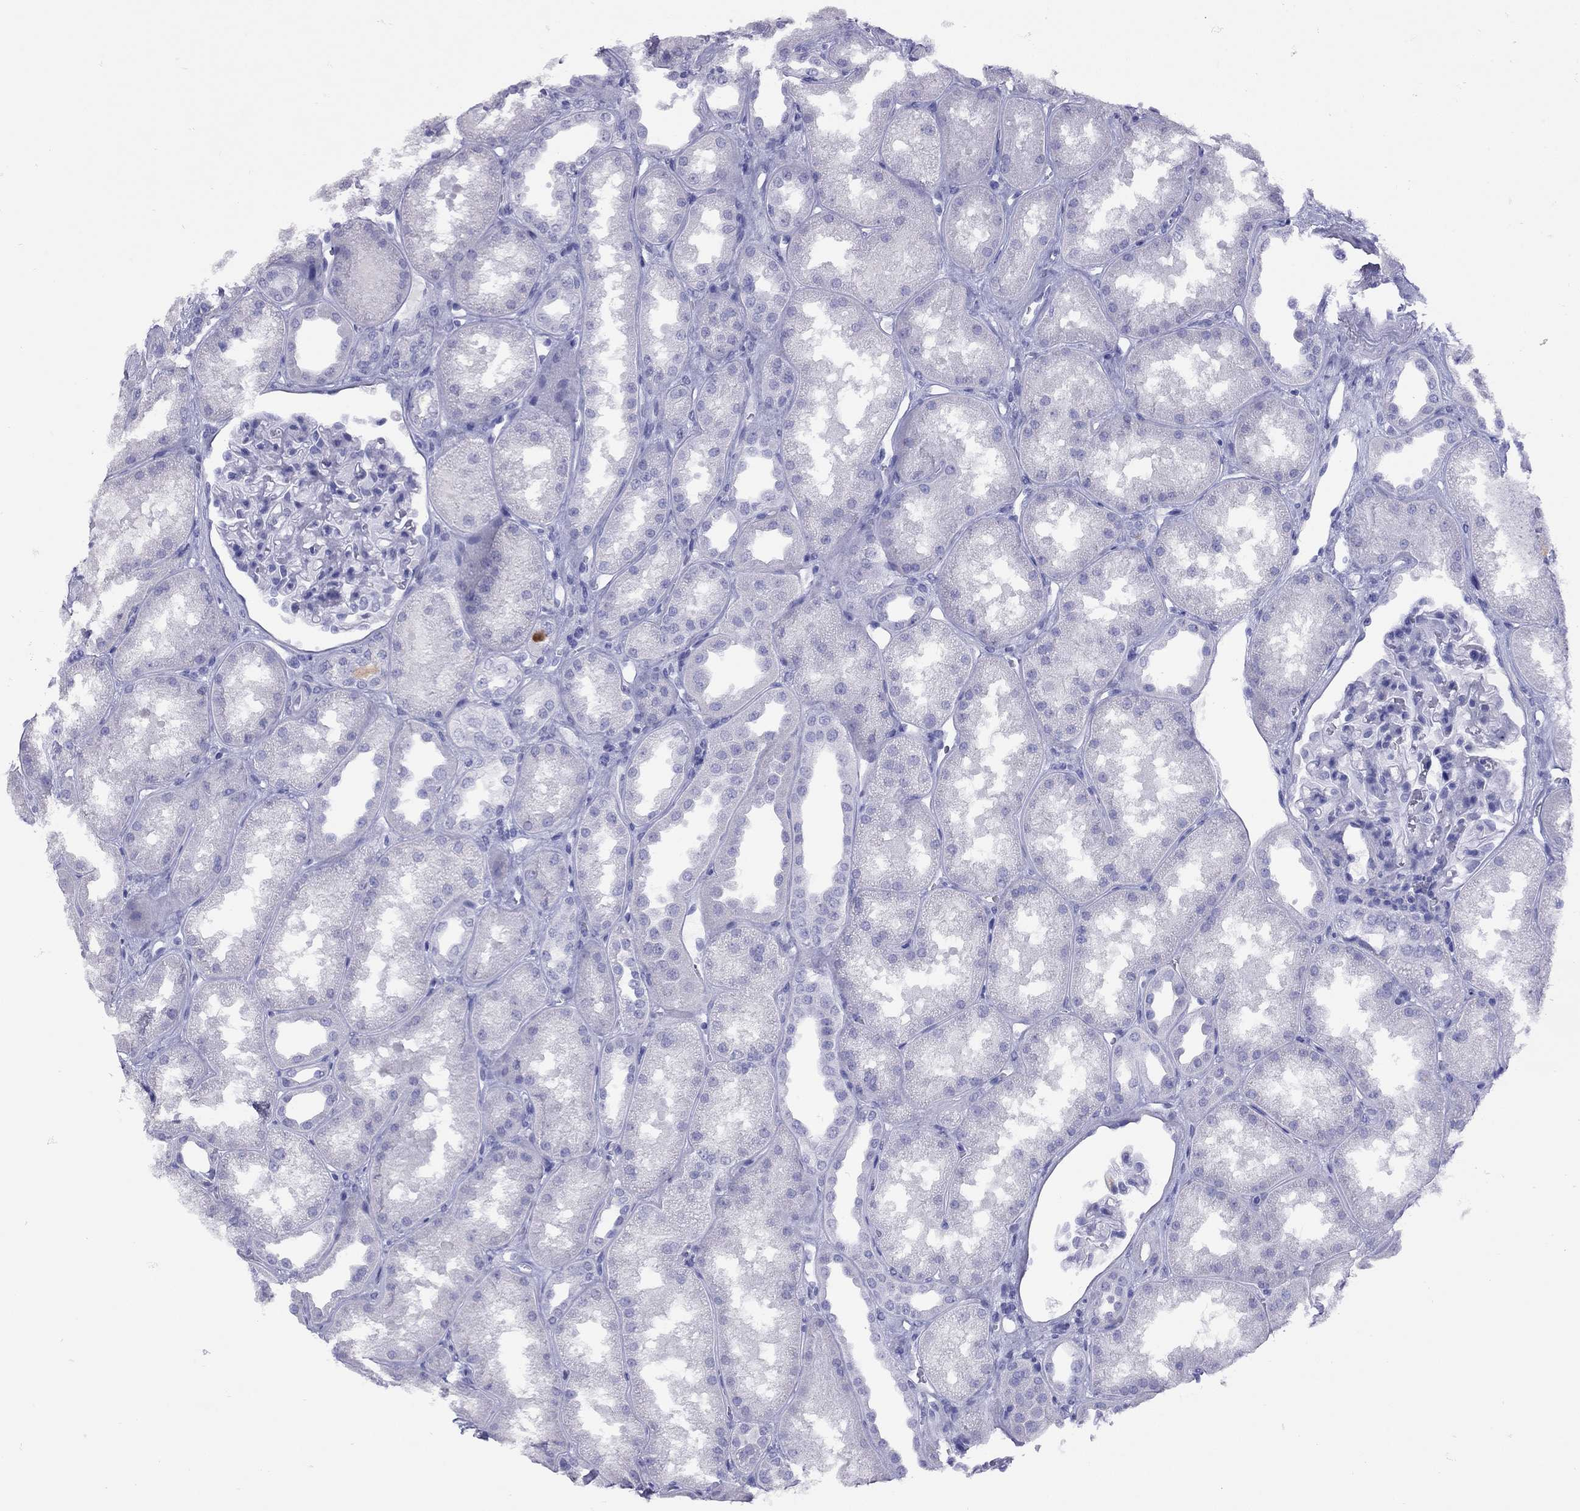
{"staining": {"intensity": "negative", "quantity": "none", "location": "none"}, "tissue": "kidney", "cell_type": "Cells in glomeruli", "image_type": "normal", "snomed": [{"axis": "morphology", "description": "Normal tissue, NOS"}, {"axis": "topography", "description": "Kidney"}], "caption": "This histopathology image is of unremarkable kidney stained with IHC to label a protein in brown with the nuclei are counter-stained blue. There is no staining in cells in glomeruli. The staining was performed using DAB (3,3'-diaminobenzidine) to visualize the protein expression in brown, while the nuclei were stained in blue with hematoxylin (Magnification: 20x).", "gene": "GRIA2", "patient": {"sex": "male", "age": 61}}